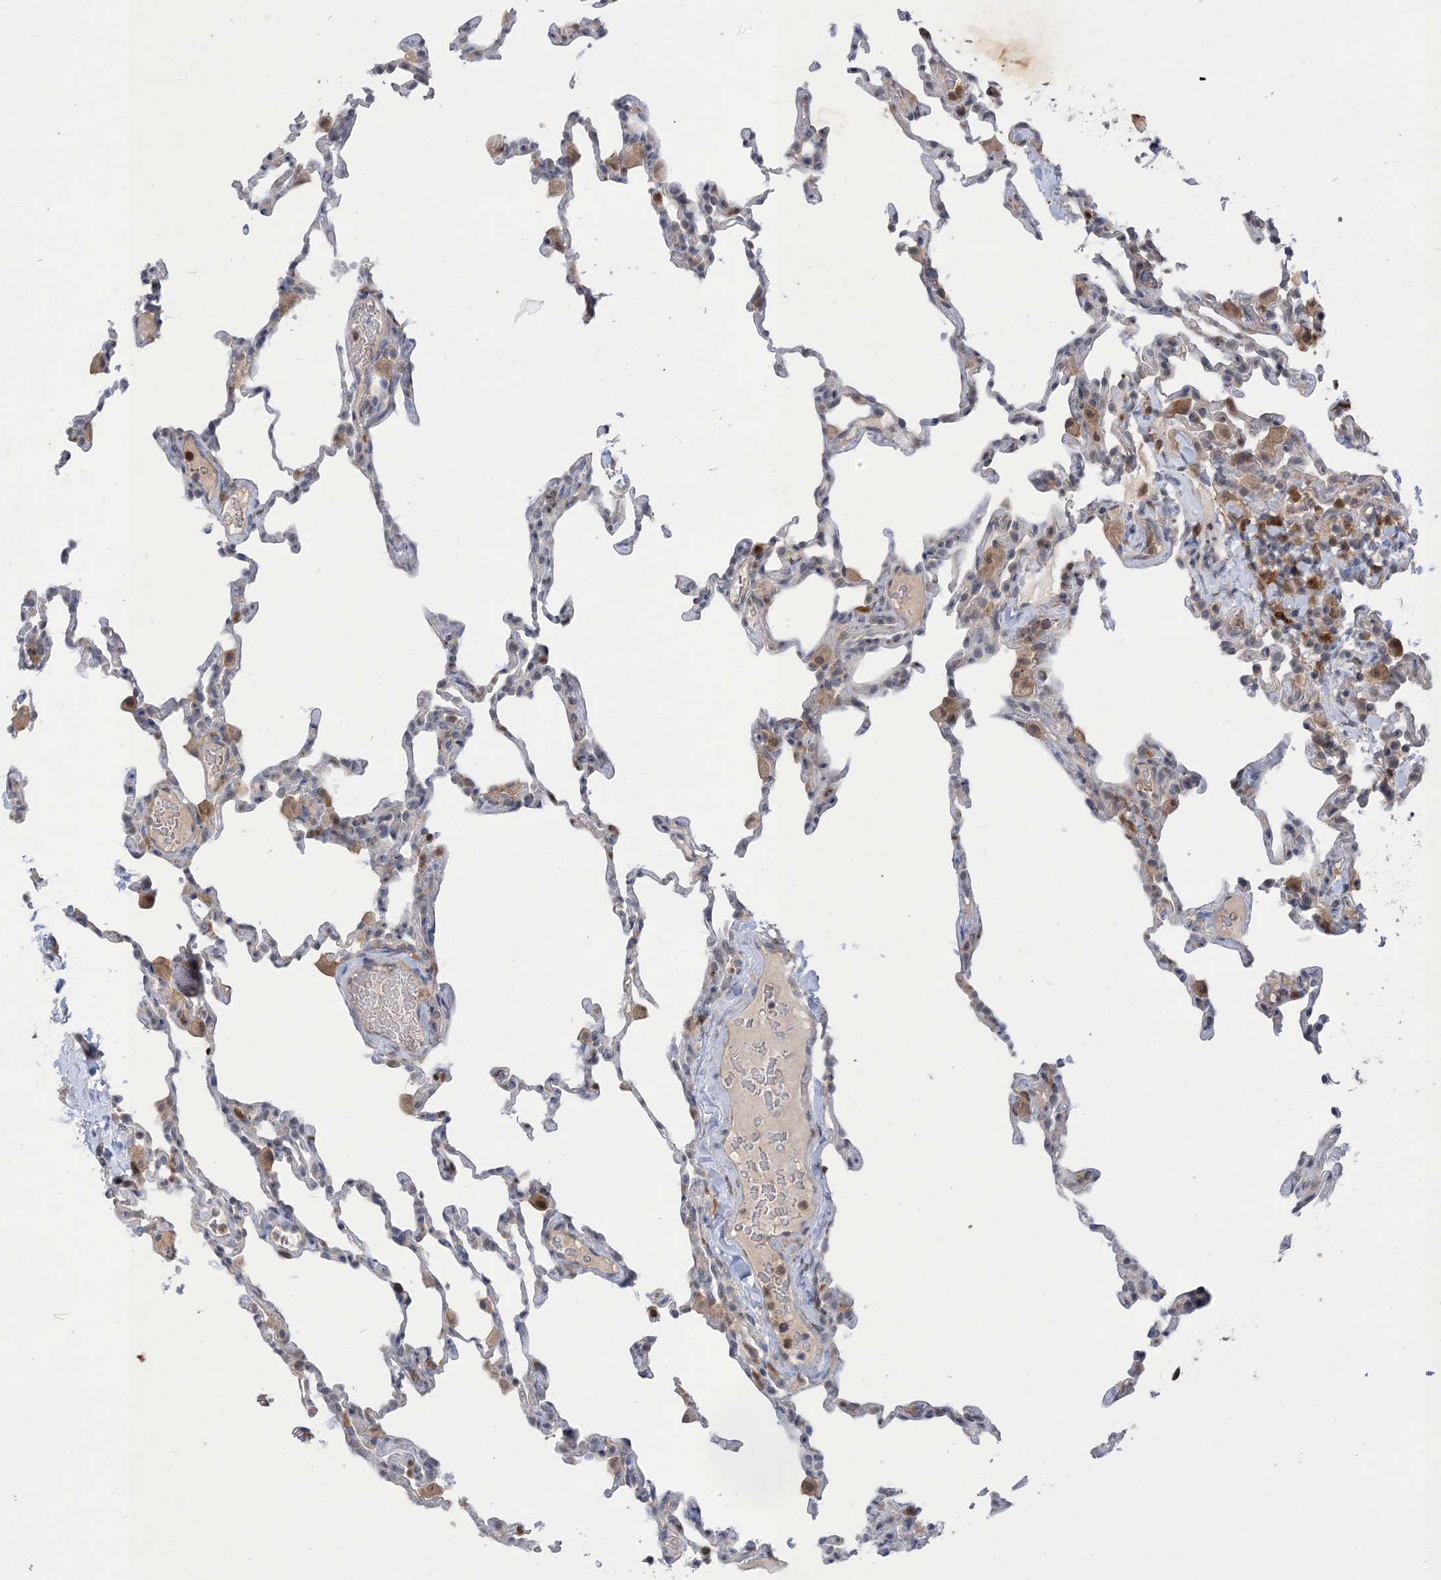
{"staining": {"intensity": "negative", "quantity": "none", "location": "none"}, "tissue": "lung", "cell_type": "Alveolar cells", "image_type": "normal", "snomed": [{"axis": "morphology", "description": "Normal tissue, NOS"}, {"axis": "topography", "description": "Lung"}], "caption": "DAB immunohistochemical staining of unremarkable human lung reveals no significant staining in alveolar cells. (Brightfield microscopy of DAB immunohistochemistry at high magnification).", "gene": "NAGK", "patient": {"sex": "male", "age": 20}}